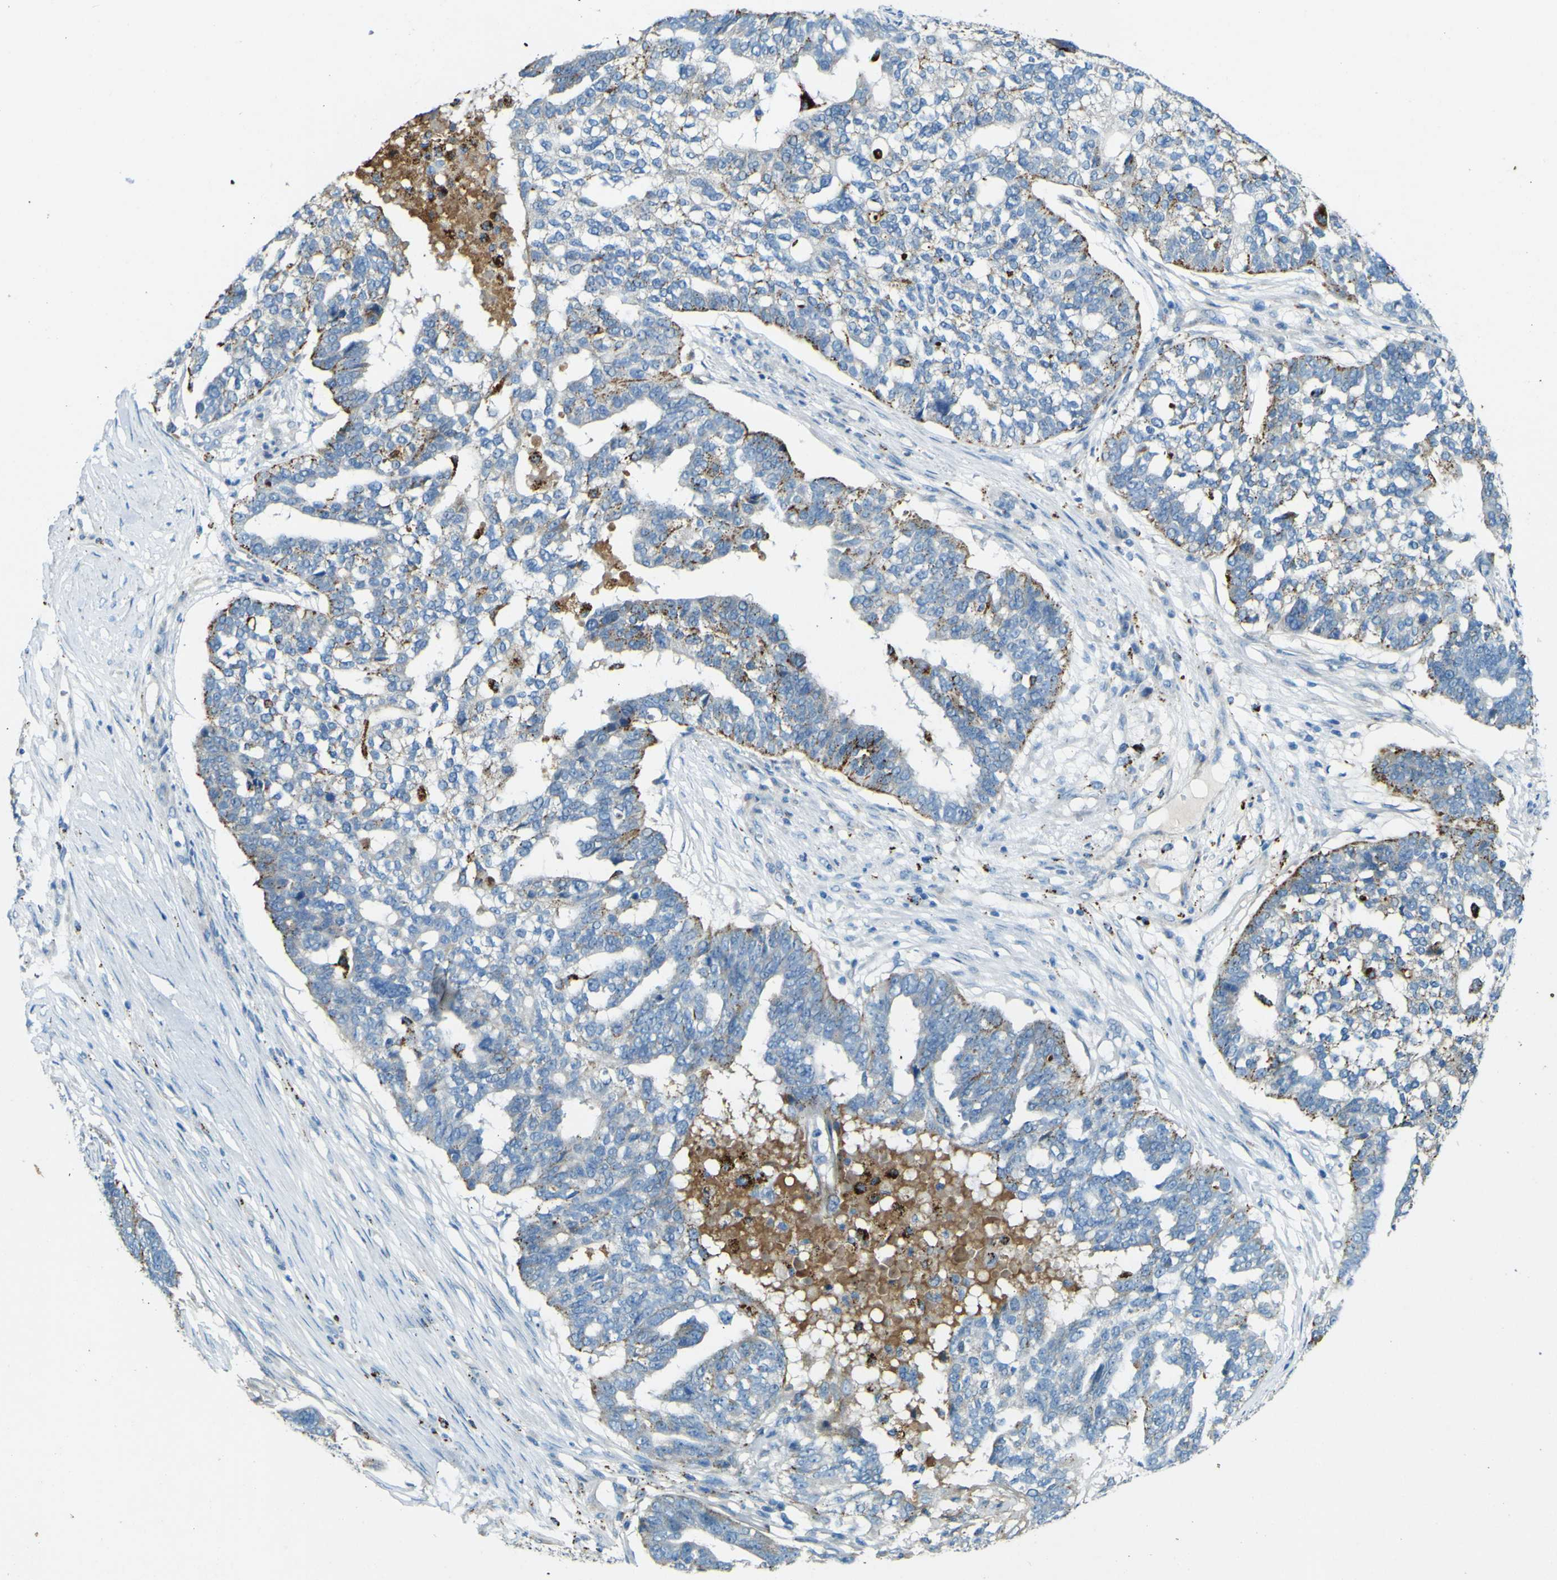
{"staining": {"intensity": "moderate", "quantity": "25%-75%", "location": "cytoplasmic/membranous"}, "tissue": "ovarian cancer", "cell_type": "Tumor cells", "image_type": "cancer", "snomed": [{"axis": "morphology", "description": "Cystadenocarcinoma, serous, NOS"}, {"axis": "topography", "description": "Ovary"}], "caption": "Immunohistochemical staining of human ovarian cancer (serous cystadenocarcinoma) reveals medium levels of moderate cytoplasmic/membranous positivity in approximately 25%-75% of tumor cells.", "gene": "PDE9A", "patient": {"sex": "female", "age": 59}}